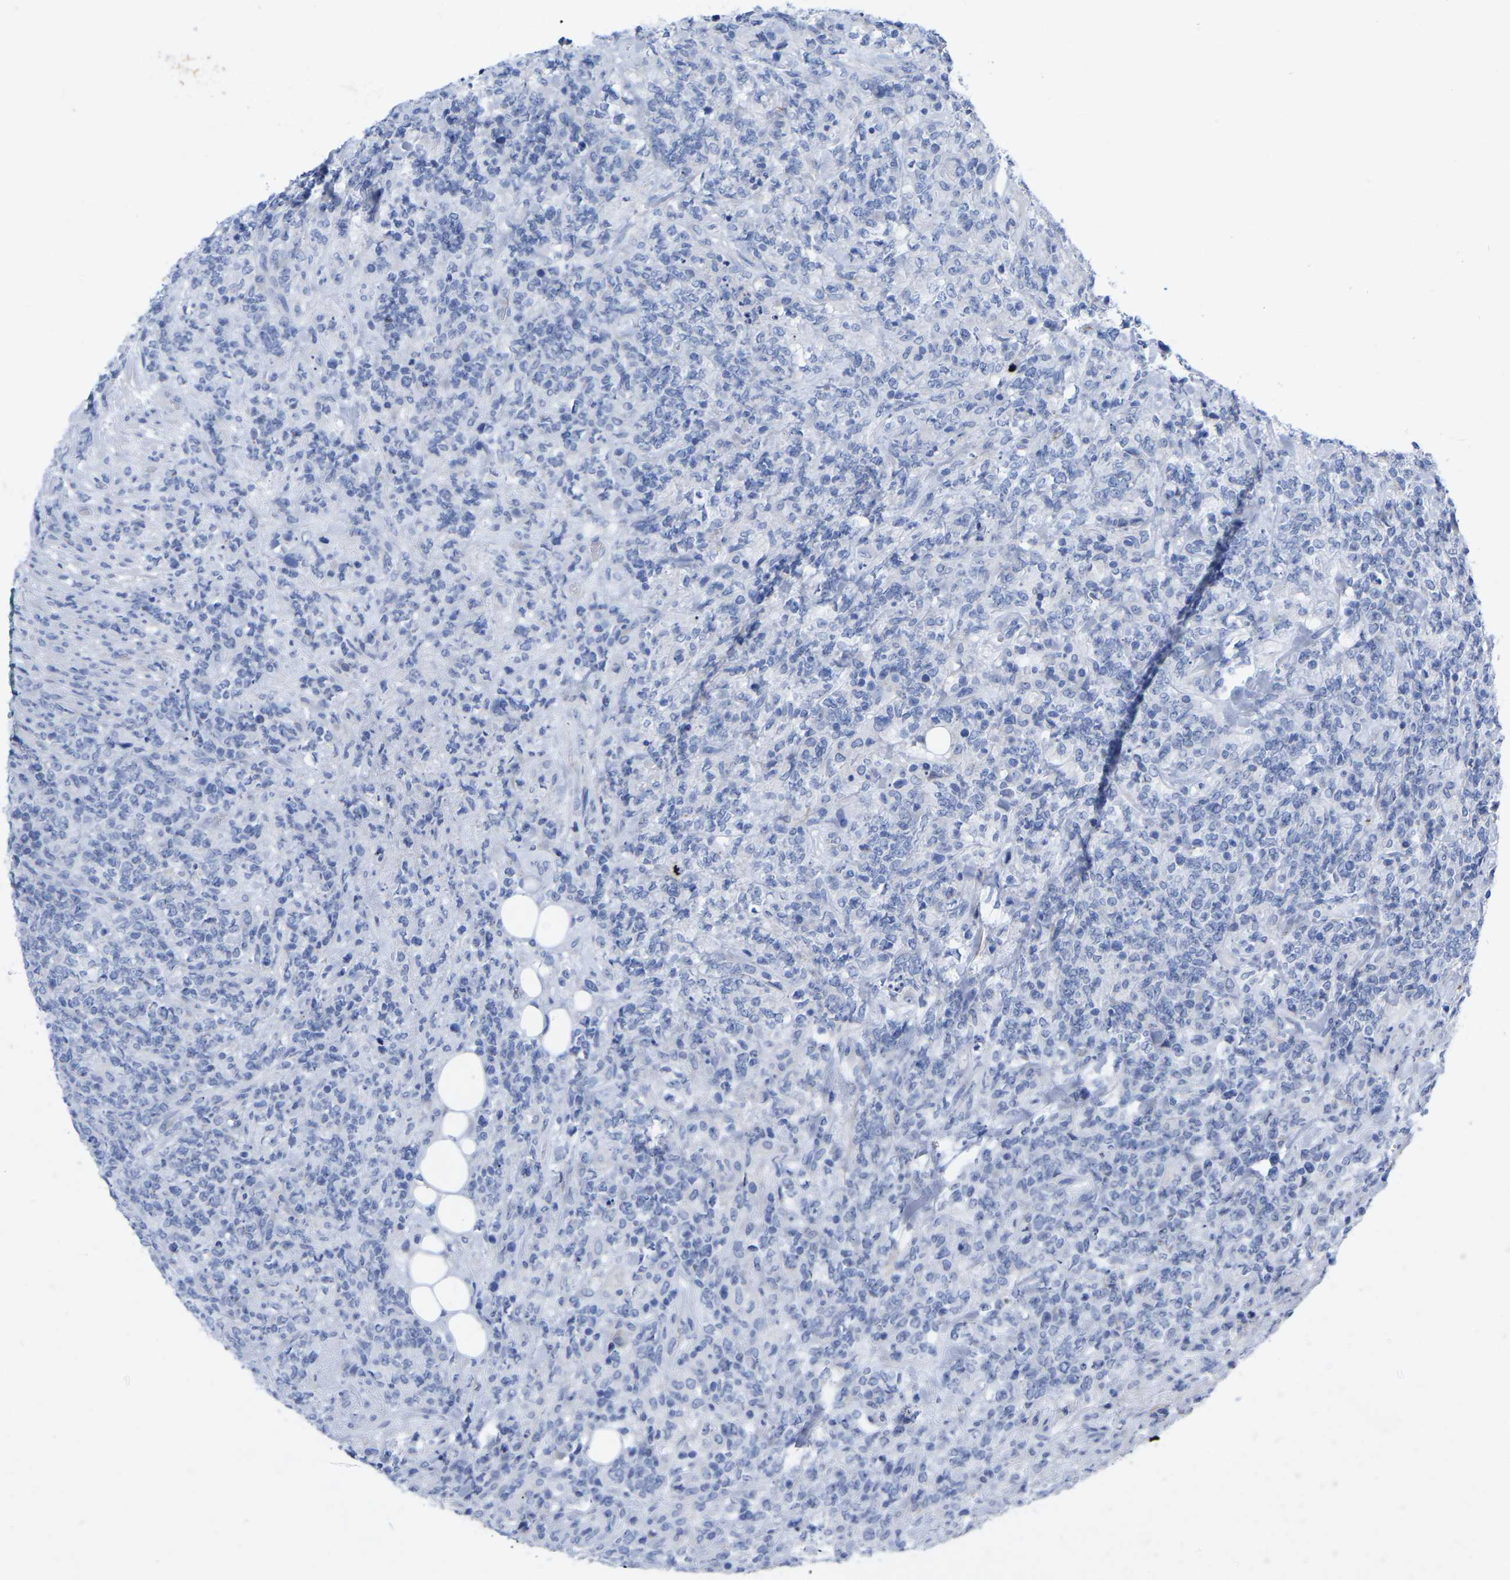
{"staining": {"intensity": "negative", "quantity": "none", "location": "none"}, "tissue": "lymphoma", "cell_type": "Tumor cells", "image_type": "cancer", "snomed": [{"axis": "morphology", "description": "Malignant lymphoma, non-Hodgkin's type, High grade"}, {"axis": "topography", "description": "Soft tissue"}], "caption": "DAB (3,3'-diaminobenzidine) immunohistochemical staining of lymphoma demonstrates no significant expression in tumor cells.", "gene": "STRIP2", "patient": {"sex": "male", "age": 18}}